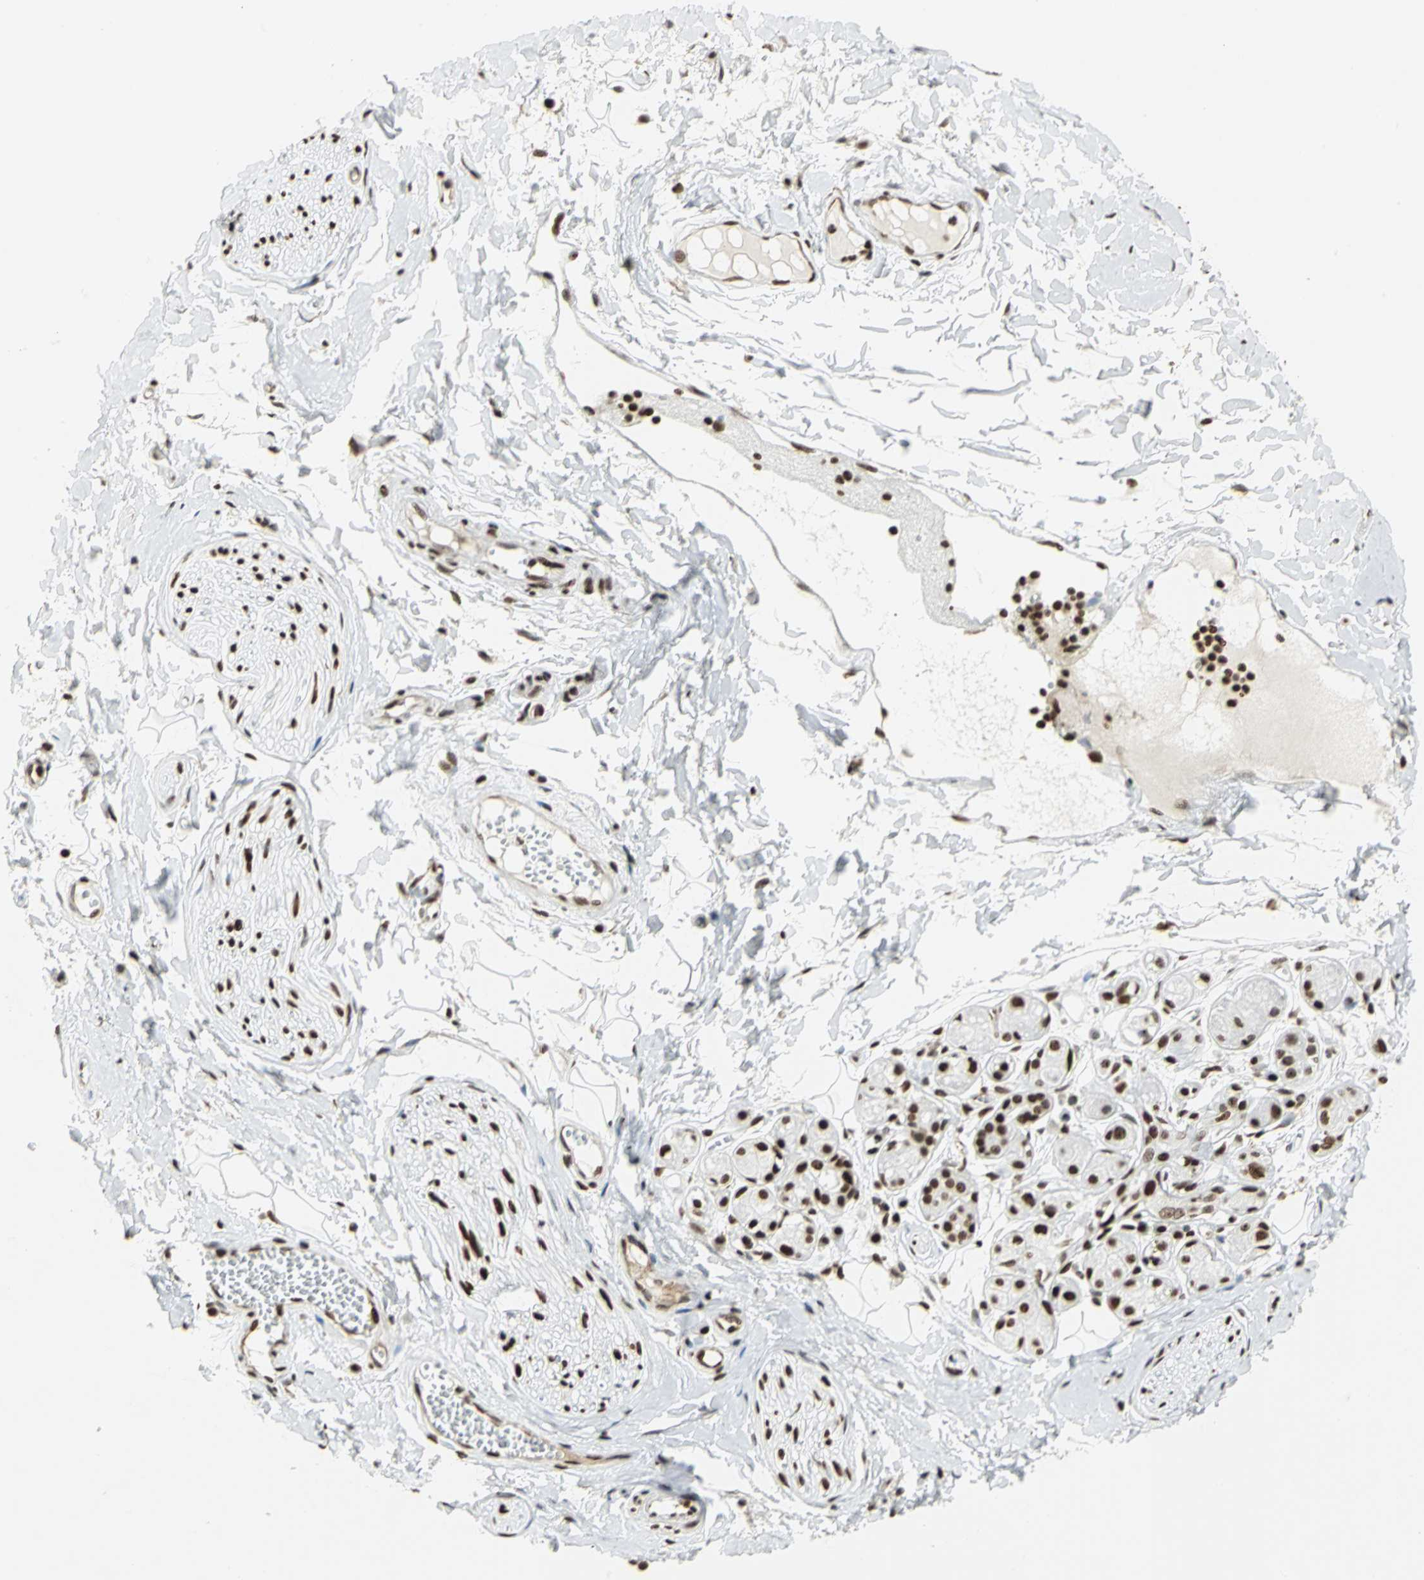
{"staining": {"intensity": "strong", "quantity": ">75%", "location": "nuclear"}, "tissue": "adipose tissue", "cell_type": "Adipocytes", "image_type": "normal", "snomed": [{"axis": "morphology", "description": "Normal tissue, NOS"}, {"axis": "morphology", "description": "Inflammation, NOS"}, {"axis": "topography", "description": "Salivary gland"}, {"axis": "topography", "description": "Peripheral nerve tissue"}], "caption": "DAB immunohistochemical staining of unremarkable human adipose tissue shows strong nuclear protein positivity in approximately >75% of adipocytes. (Brightfield microscopy of DAB IHC at high magnification).", "gene": "HMGB1", "patient": {"sex": "female", "age": 75}}